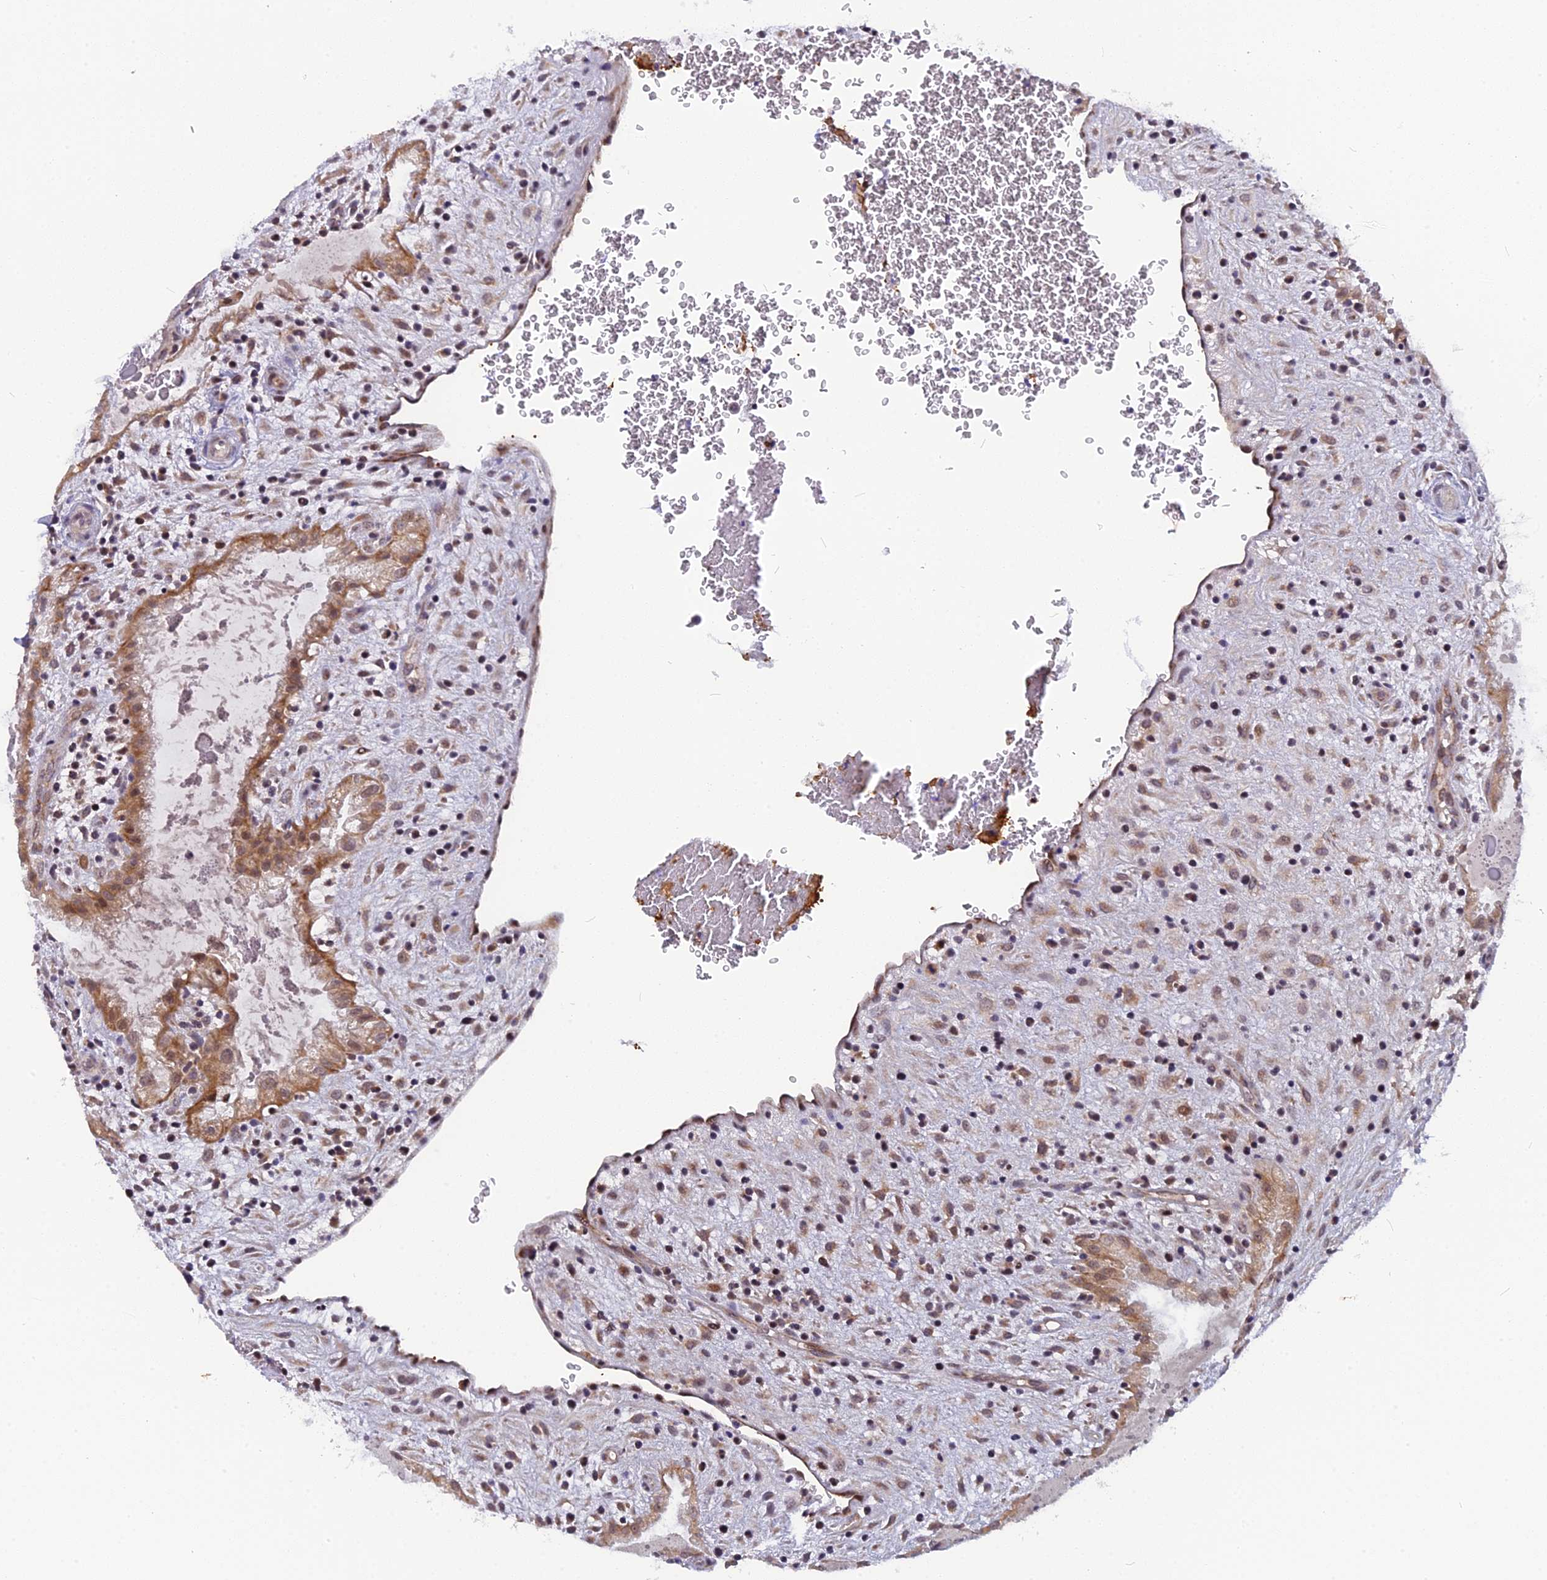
{"staining": {"intensity": "moderate", "quantity": "25%-75%", "location": "cytoplasmic/membranous,nuclear"}, "tissue": "placenta", "cell_type": "Decidual cells", "image_type": "normal", "snomed": [{"axis": "morphology", "description": "Normal tissue, NOS"}, {"axis": "topography", "description": "Placenta"}], "caption": "Placenta stained with IHC shows moderate cytoplasmic/membranous,nuclear positivity in about 25%-75% of decidual cells.", "gene": "CMC1", "patient": {"sex": "female", "age": 35}}